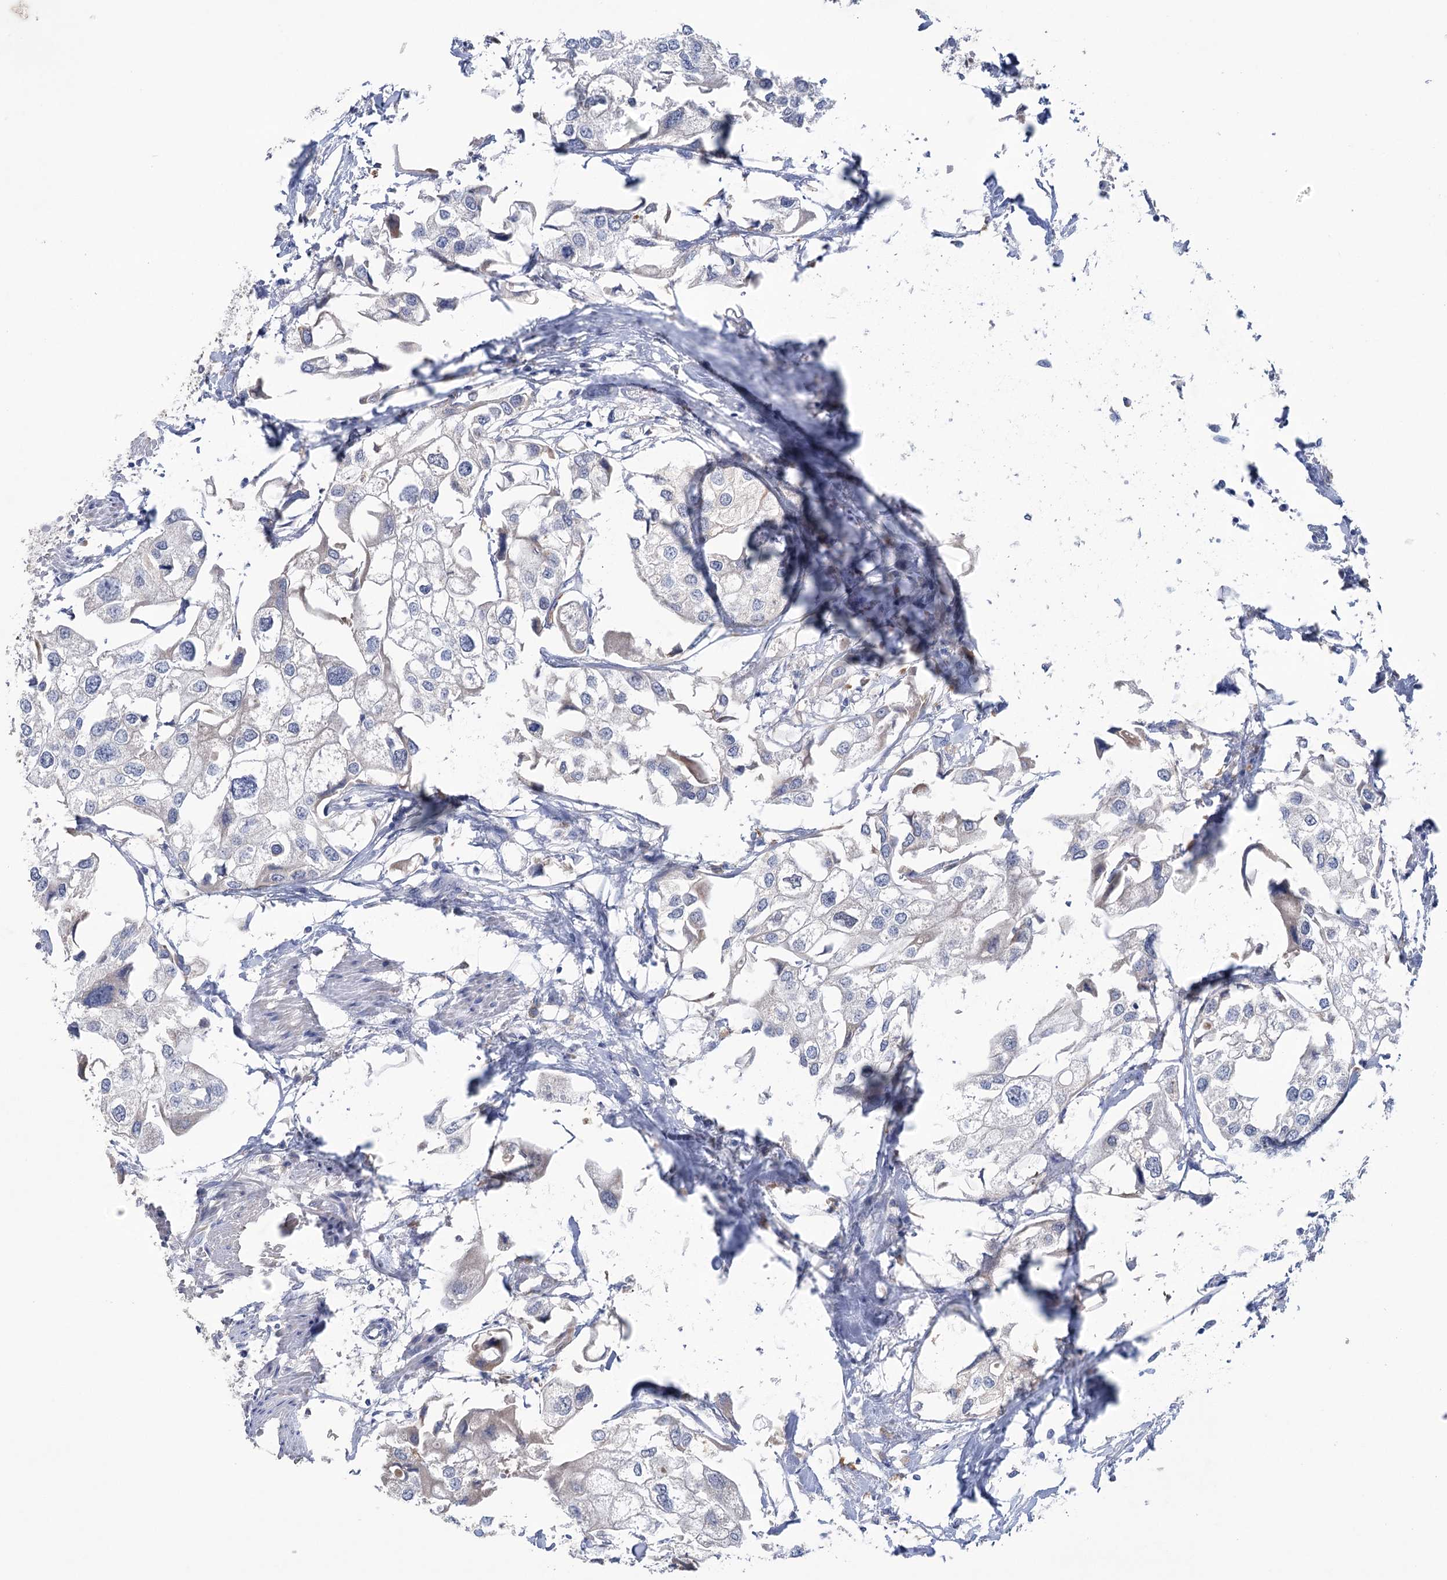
{"staining": {"intensity": "negative", "quantity": "none", "location": "none"}, "tissue": "urothelial cancer", "cell_type": "Tumor cells", "image_type": "cancer", "snomed": [{"axis": "morphology", "description": "Urothelial carcinoma, High grade"}, {"axis": "topography", "description": "Urinary bladder"}], "caption": "Immunohistochemistry photomicrograph of human urothelial cancer stained for a protein (brown), which exhibits no expression in tumor cells.", "gene": "MTCH2", "patient": {"sex": "male", "age": 64}}